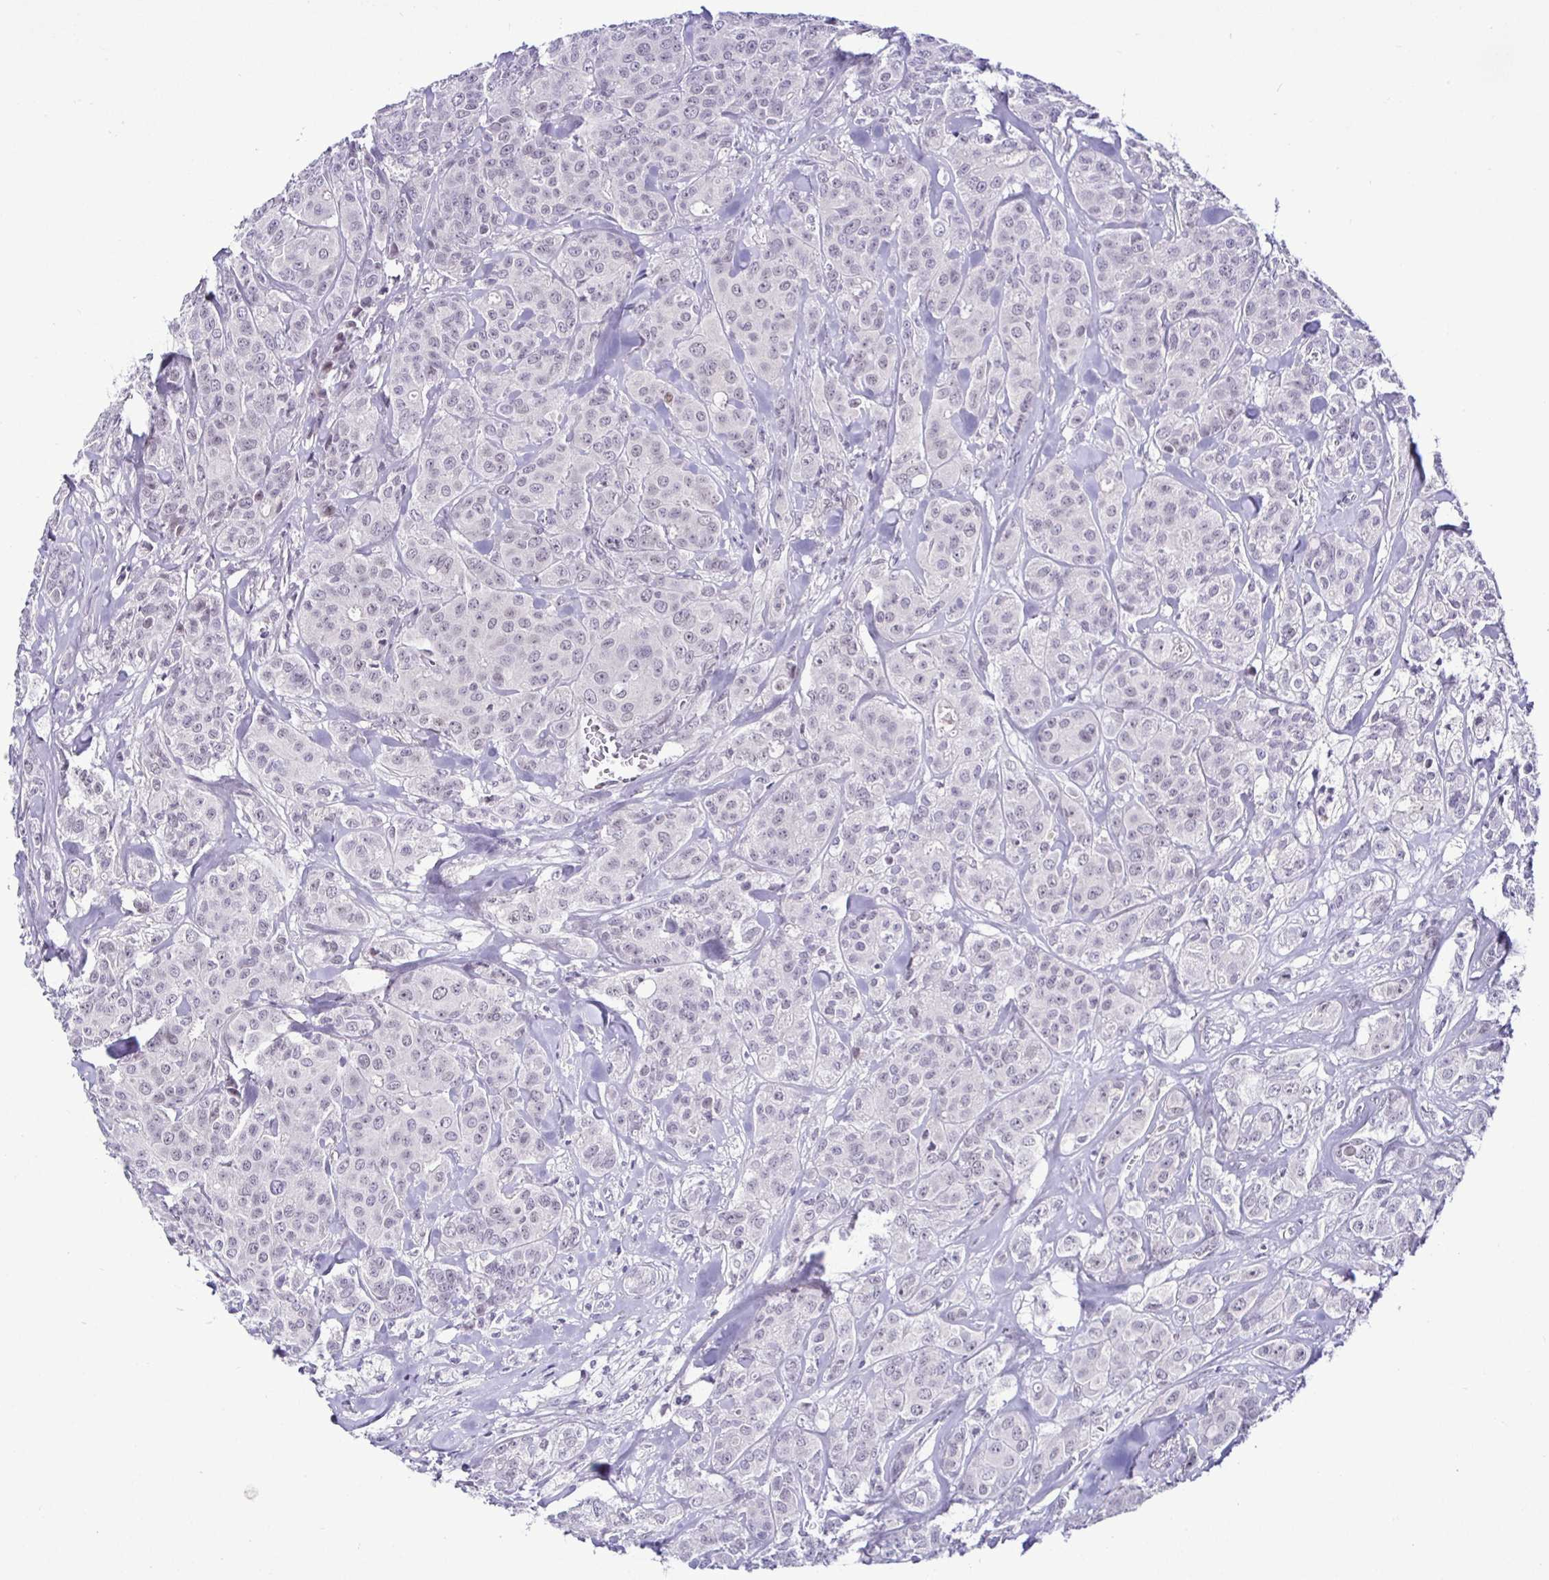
{"staining": {"intensity": "negative", "quantity": "none", "location": "none"}, "tissue": "breast cancer", "cell_type": "Tumor cells", "image_type": "cancer", "snomed": [{"axis": "morphology", "description": "Normal tissue, NOS"}, {"axis": "morphology", "description": "Duct carcinoma"}, {"axis": "topography", "description": "Breast"}], "caption": "Immunohistochemical staining of breast cancer exhibits no significant staining in tumor cells. (Immunohistochemistry (ihc), brightfield microscopy, high magnification).", "gene": "NUP188", "patient": {"sex": "female", "age": 43}}